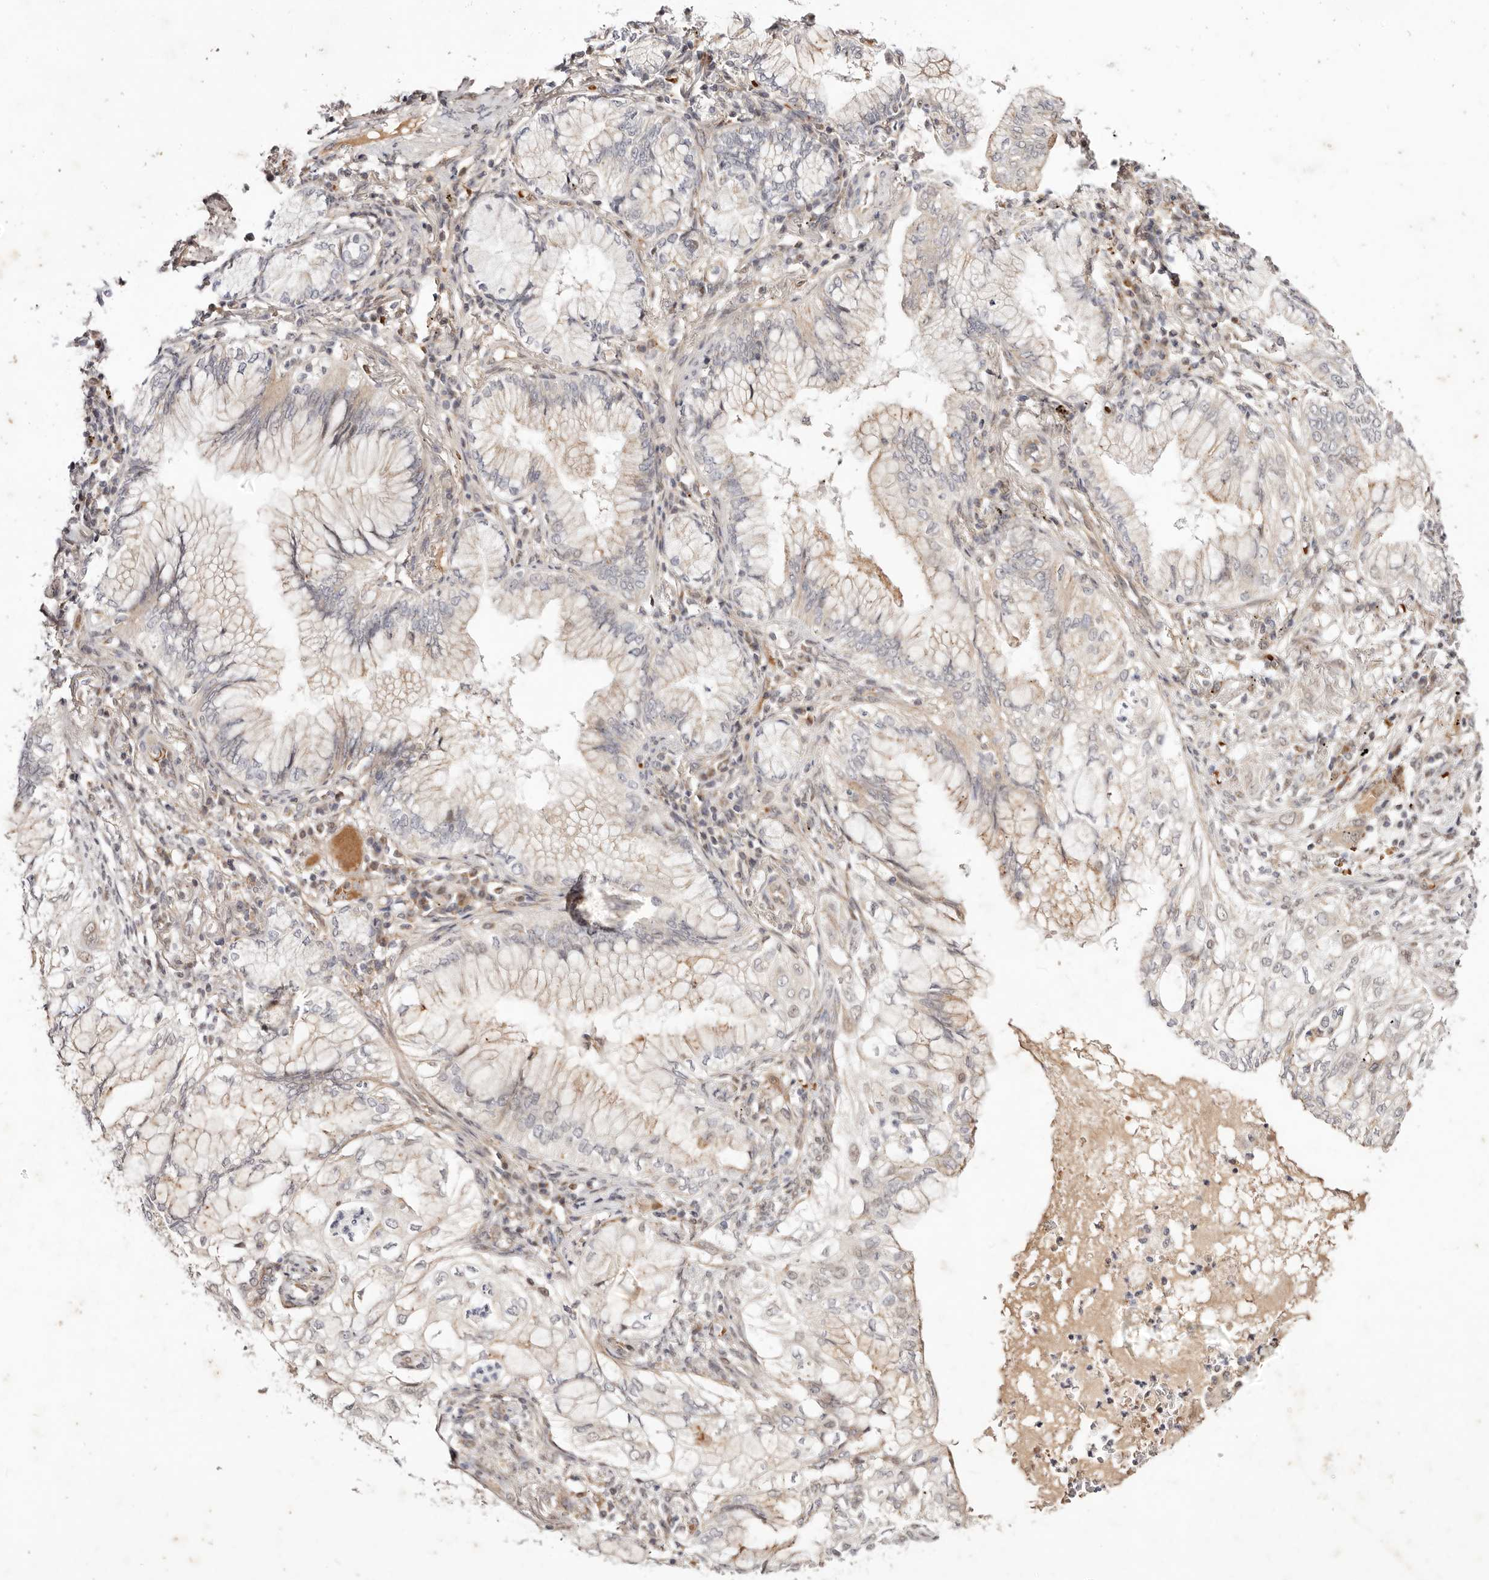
{"staining": {"intensity": "negative", "quantity": "none", "location": "none"}, "tissue": "lung cancer", "cell_type": "Tumor cells", "image_type": "cancer", "snomed": [{"axis": "morphology", "description": "Adenocarcinoma, NOS"}, {"axis": "topography", "description": "Lung"}], "caption": "IHC histopathology image of neoplastic tissue: lung adenocarcinoma stained with DAB displays no significant protein positivity in tumor cells.", "gene": "WRN", "patient": {"sex": "female", "age": 70}}